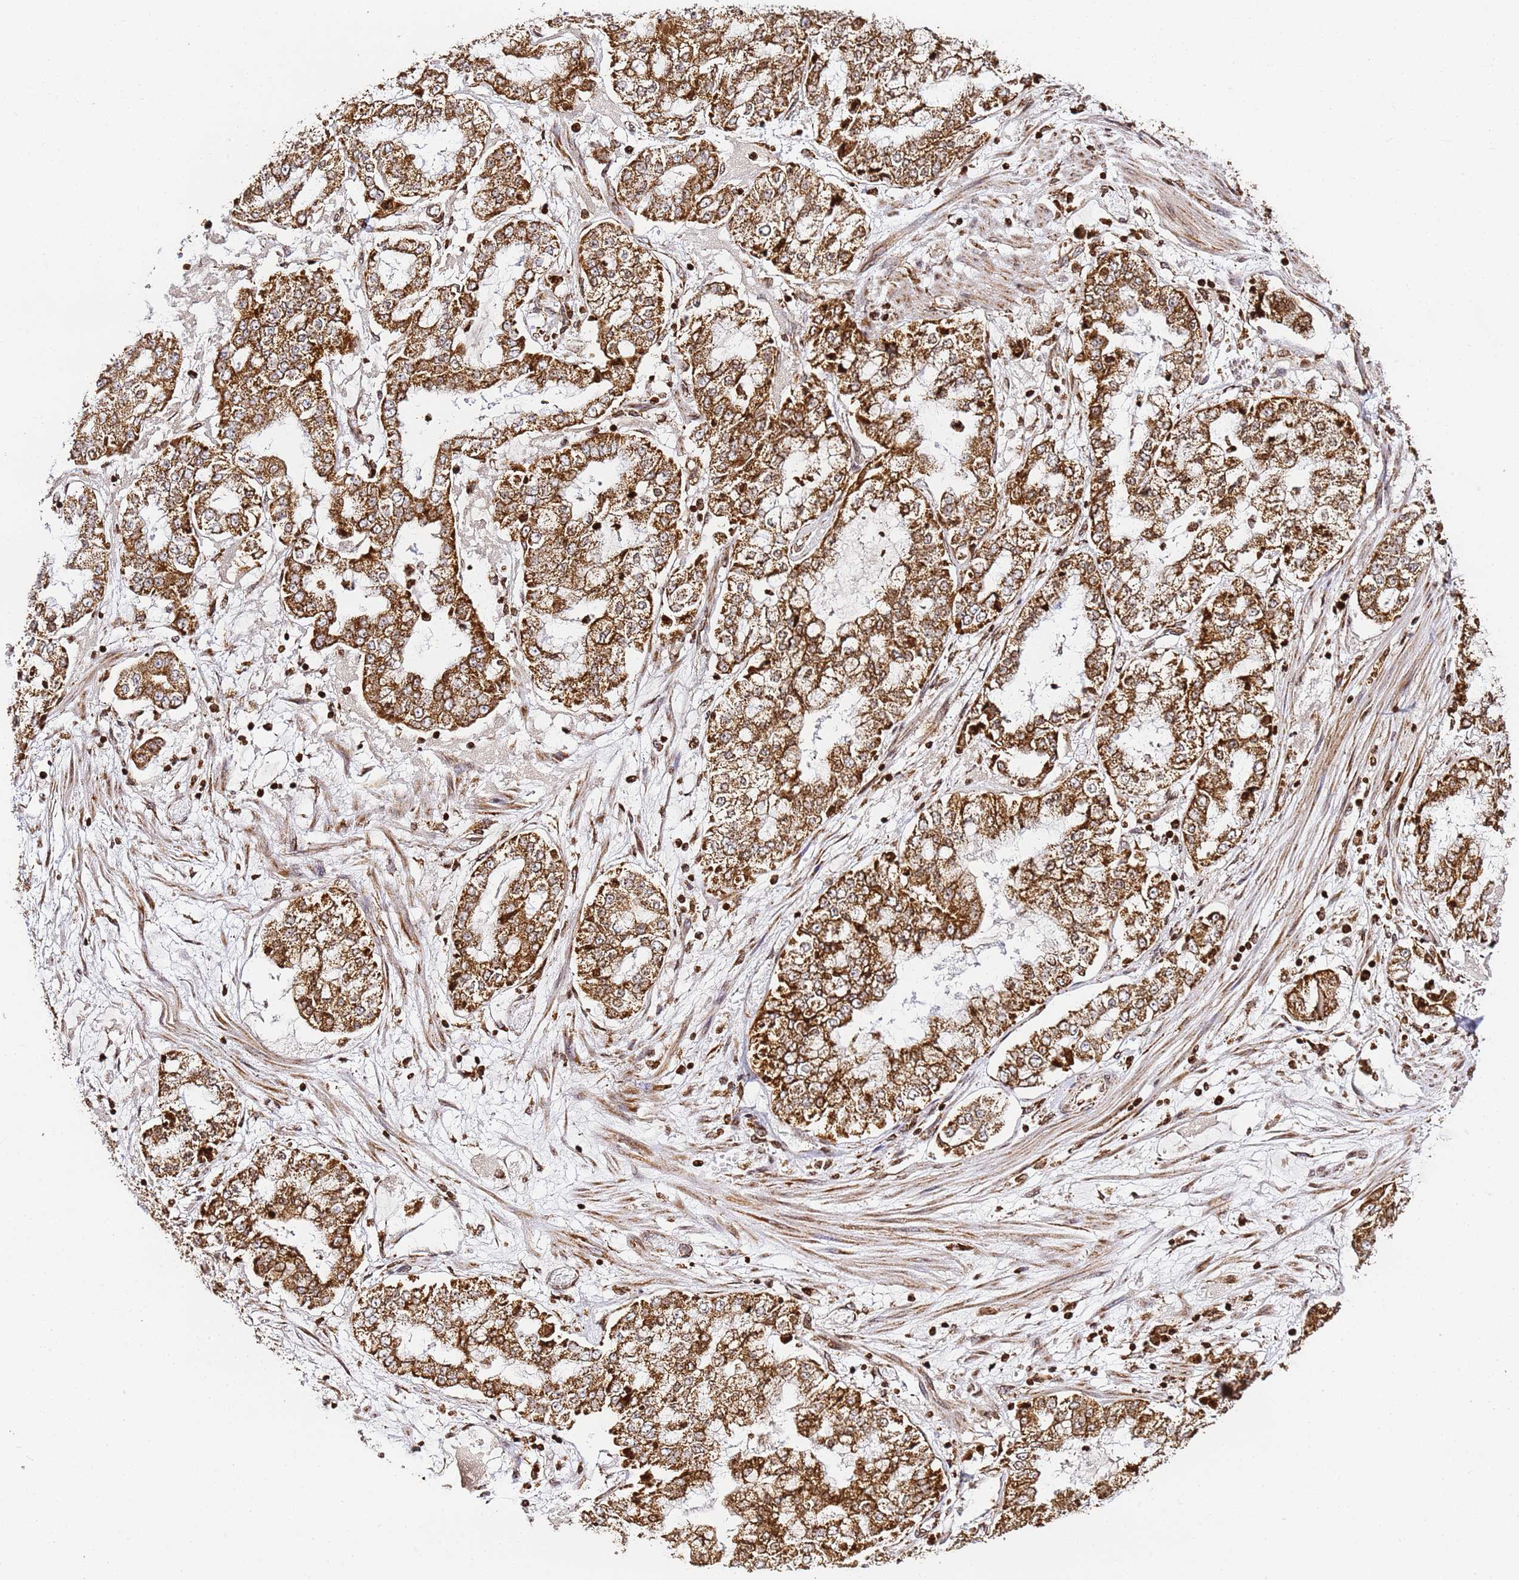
{"staining": {"intensity": "strong", "quantity": ">75%", "location": "cytoplasmic/membranous"}, "tissue": "stomach cancer", "cell_type": "Tumor cells", "image_type": "cancer", "snomed": [{"axis": "morphology", "description": "Adenocarcinoma, NOS"}, {"axis": "topography", "description": "Stomach"}], "caption": "Immunohistochemical staining of stomach cancer (adenocarcinoma) reveals high levels of strong cytoplasmic/membranous positivity in approximately >75% of tumor cells.", "gene": "HSPE1", "patient": {"sex": "male", "age": 76}}